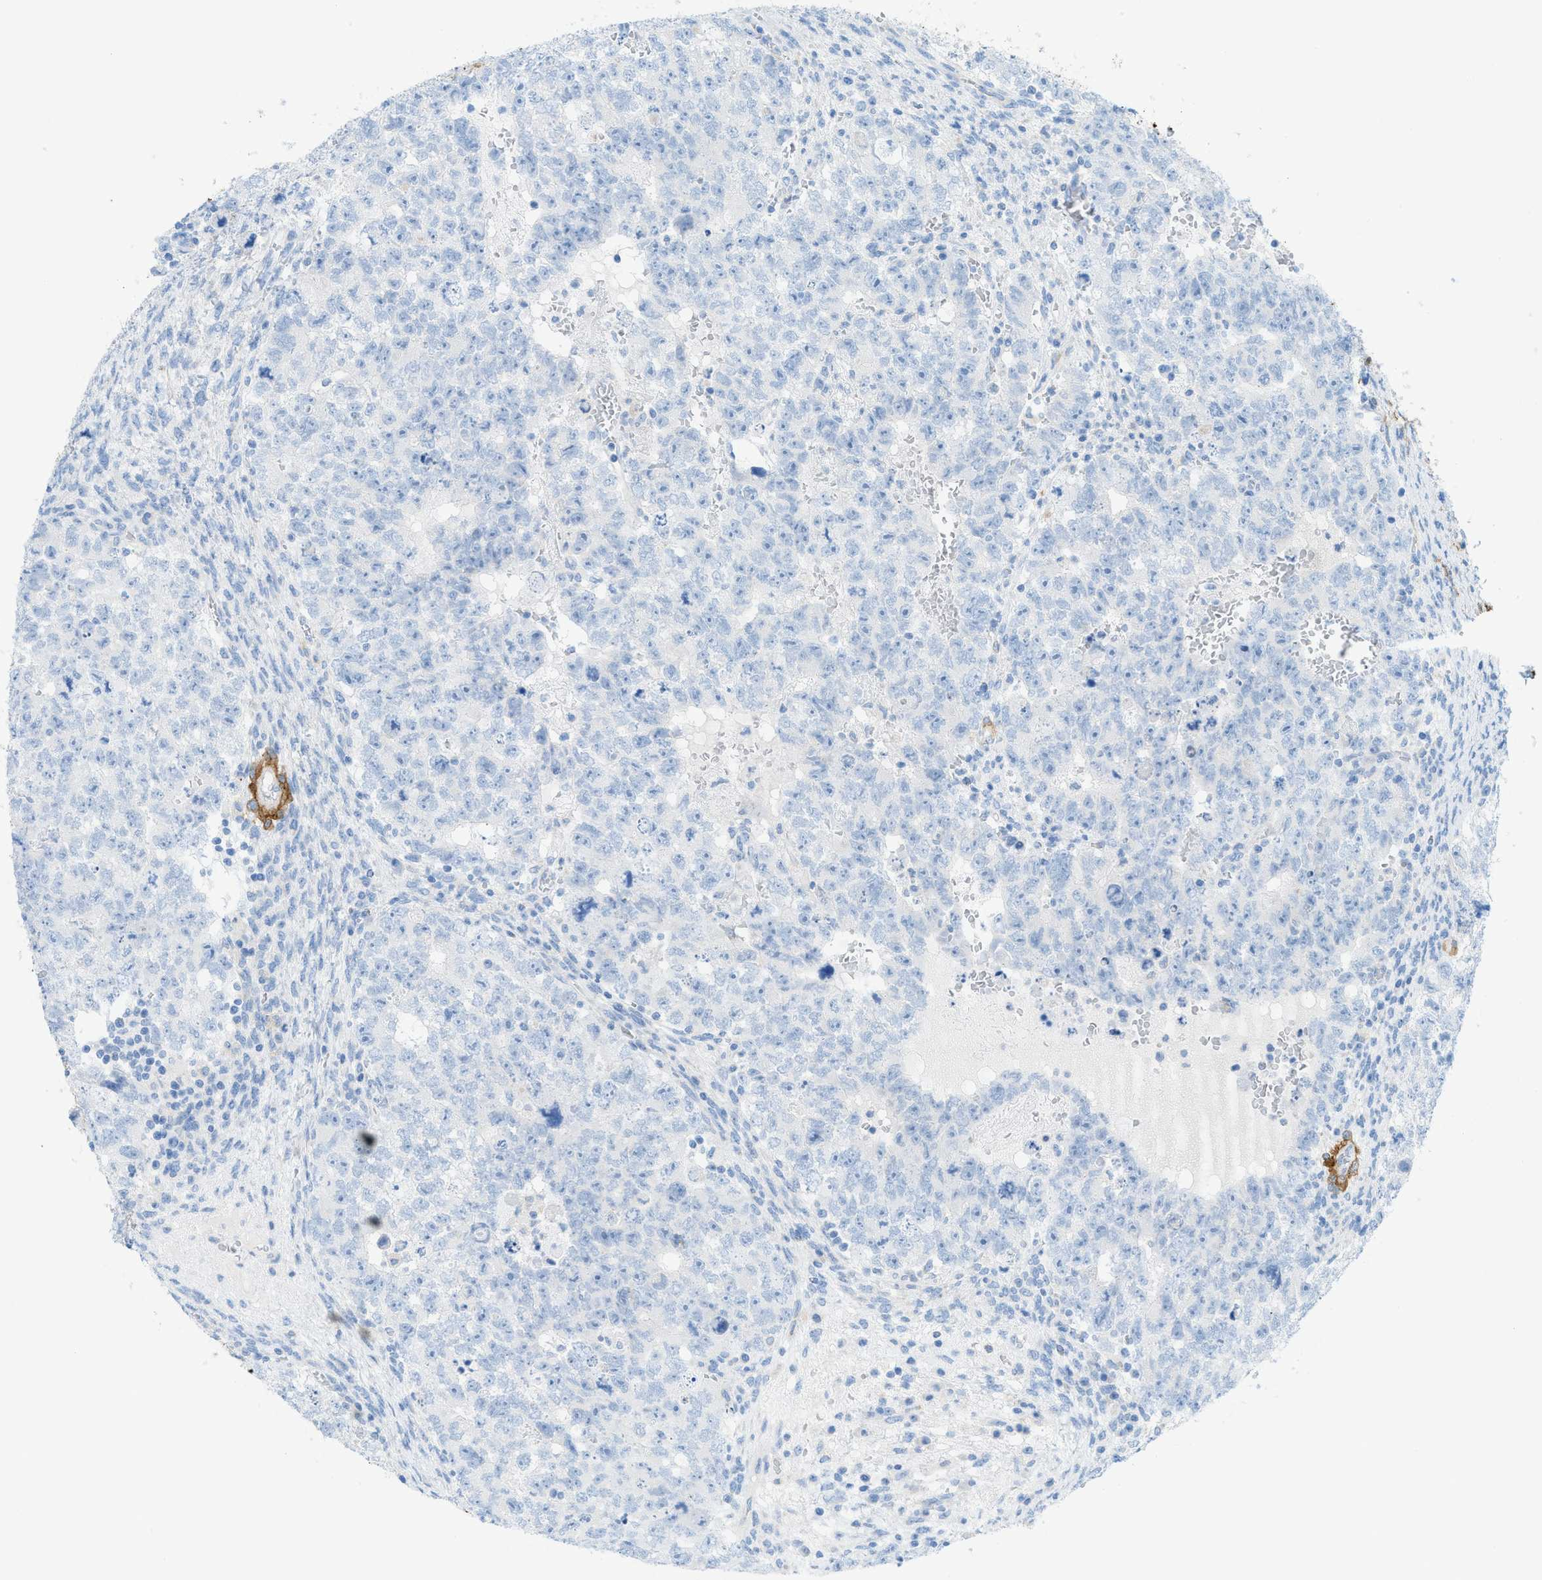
{"staining": {"intensity": "negative", "quantity": "none", "location": "none"}, "tissue": "testis cancer", "cell_type": "Tumor cells", "image_type": "cancer", "snomed": [{"axis": "morphology", "description": "Seminoma, NOS"}, {"axis": "morphology", "description": "Carcinoma, Embryonal, NOS"}, {"axis": "topography", "description": "Testis"}], "caption": "An immunohistochemistry histopathology image of testis cancer (embryonal carcinoma) is shown. There is no staining in tumor cells of testis cancer (embryonal carcinoma).", "gene": "MYH11", "patient": {"sex": "male", "age": 38}}